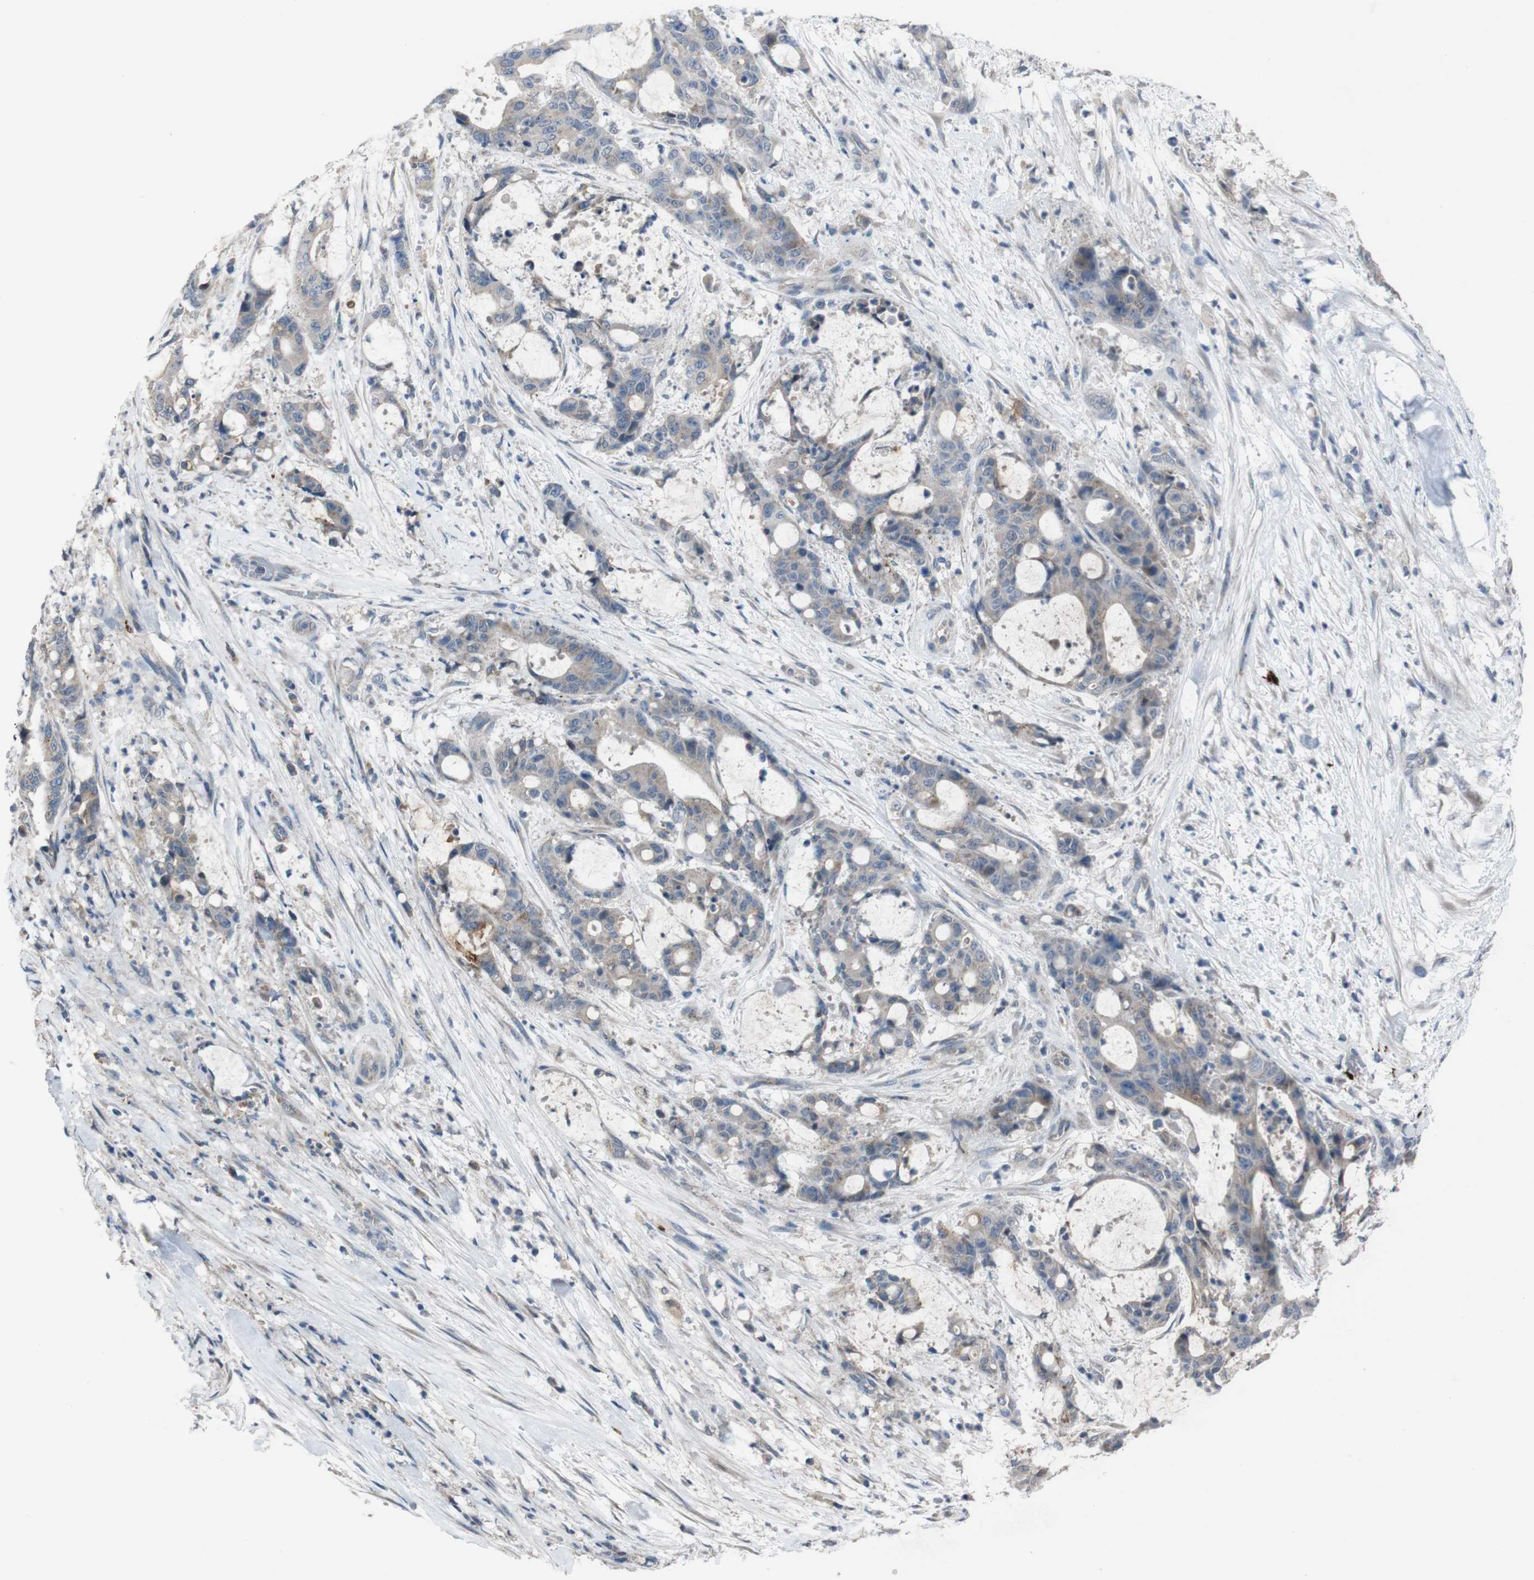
{"staining": {"intensity": "weak", "quantity": ">75%", "location": "cytoplasmic/membranous"}, "tissue": "liver cancer", "cell_type": "Tumor cells", "image_type": "cancer", "snomed": [{"axis": "morphology", "description": "Normal tissue, NOS"}, {"axis": "morphology", "description": "Cholangiocarcinoma"}, {"axis": "topography", "description": "Liver"}, {"axis": "topography", "description": "Peripheral nerve tissue"}], "caption": "The image displays staining of cholangiocarcinoma (liver), revealing weak cytoplasmic/membranous protein positivity (brown color) within tumor cells.", "gene": "EFNA5", "patient": {"sex": "female", "age": 73}}